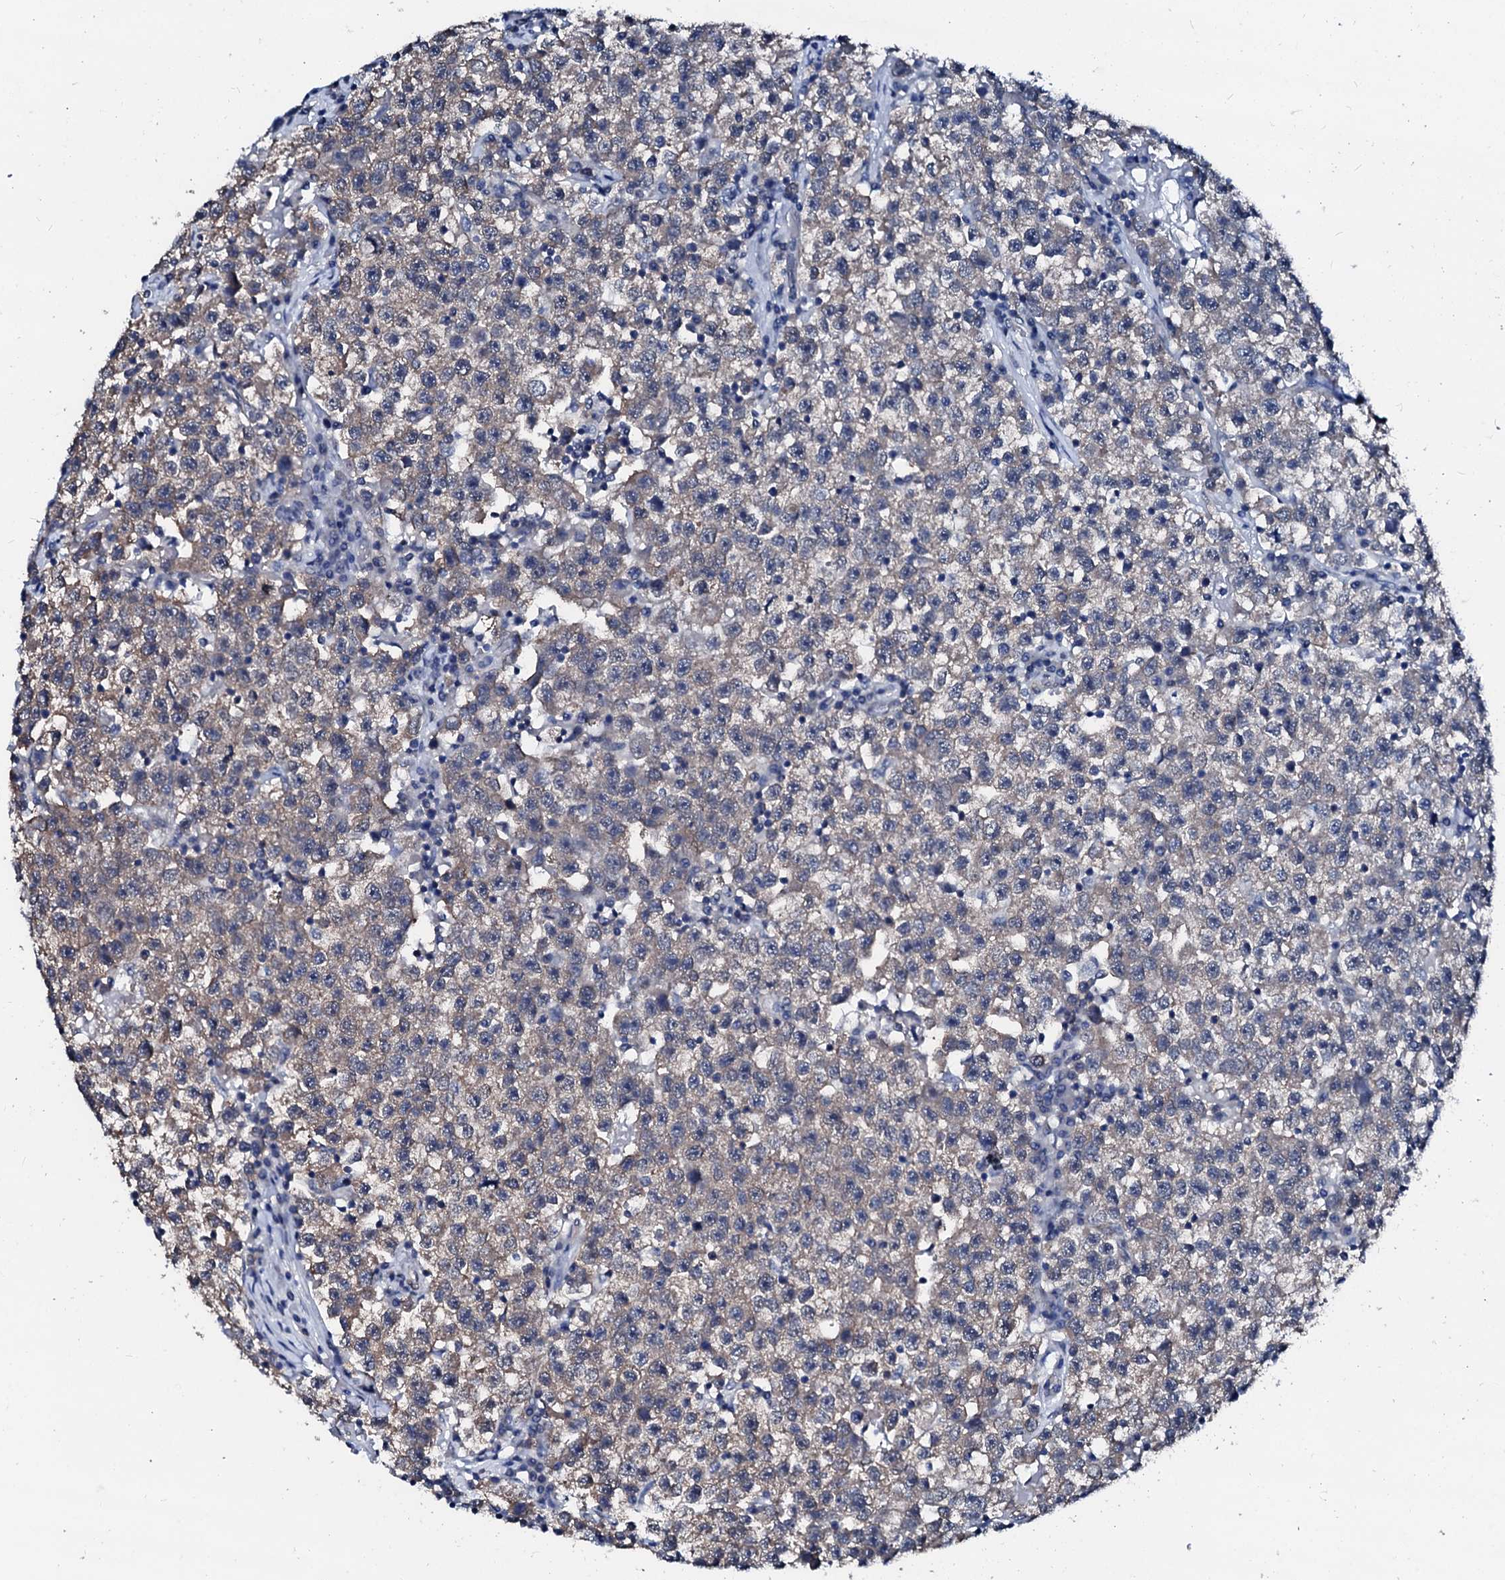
{"staining": {"intensity": "weak", "quantity": ">75%", "location": "cytoplasmic/membranous"}, "tissue": "testis cancer", "cell_type": "Tumor cells", "image_type": "cancer", "snomed": [{"axis": "morphology", "description": "Seminoma, NOS"}, {"axis": "topography", "description": "Testis"}], "caption": "About >75% of tumor cells in human testis seminoma show weak cytoplasmic/membranous protein positivity as visualized by brown immunohistochemical staining.", "gene": "CSN2", "patient": {"sex": "male", "age": 22}}